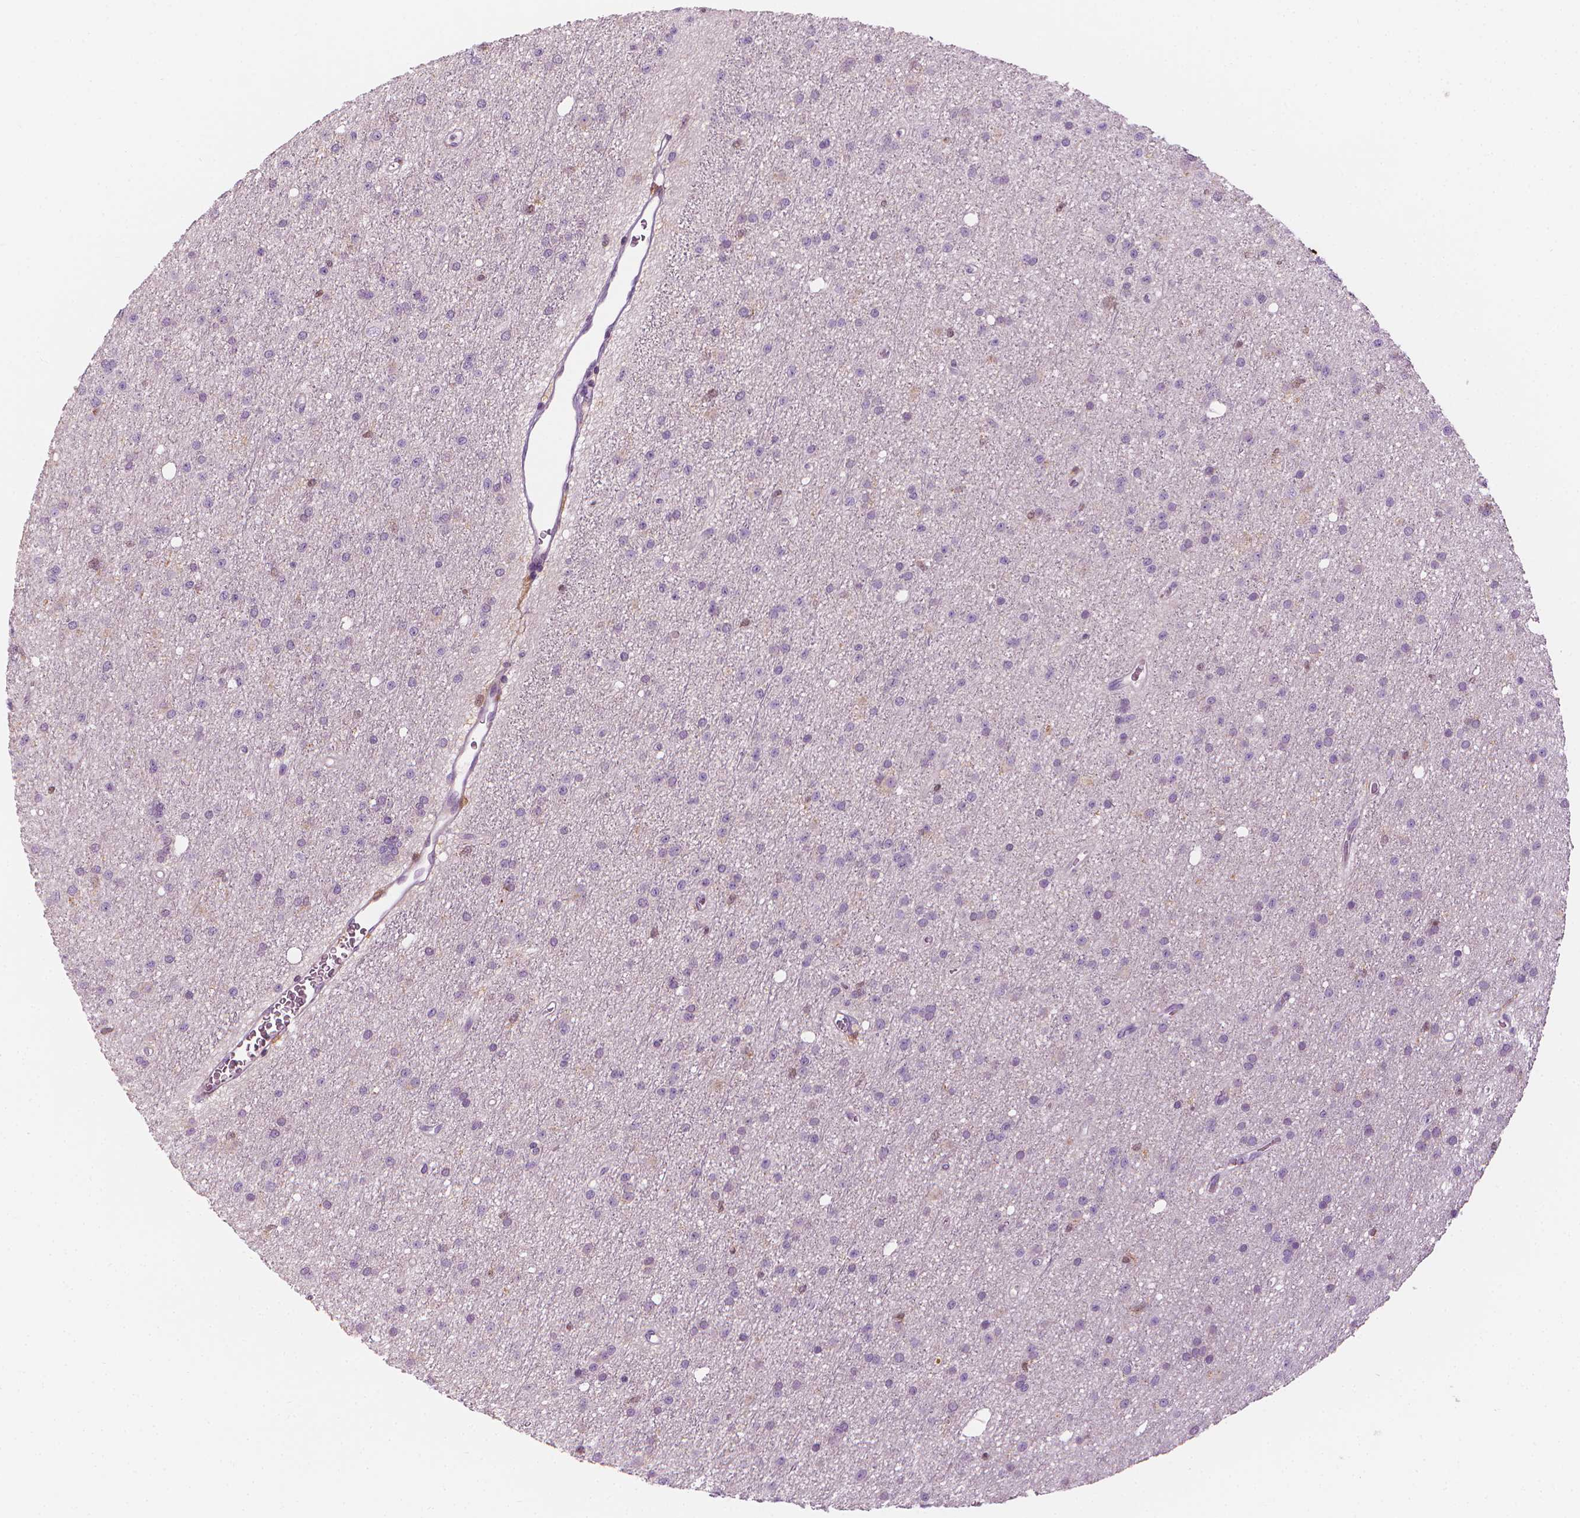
{"staining": {"intensity": "negative", "quantity": "none", "location": "none"}, "tissue": "glioma", "cell_type": "Tumor cells", "image_type": "cancer", "snomed": [{"axis": "morphology", "description": "Glioma, malignant, Low grade"}, {"axis": "topography", "description": "Brain"}], "caption": "This is a histopathology image of immunohistochemistry staining of glioma, which shows no positivity in tumor cells.", "gene": "SHMT1", "patient": {"sex": "male", "age": 27}}